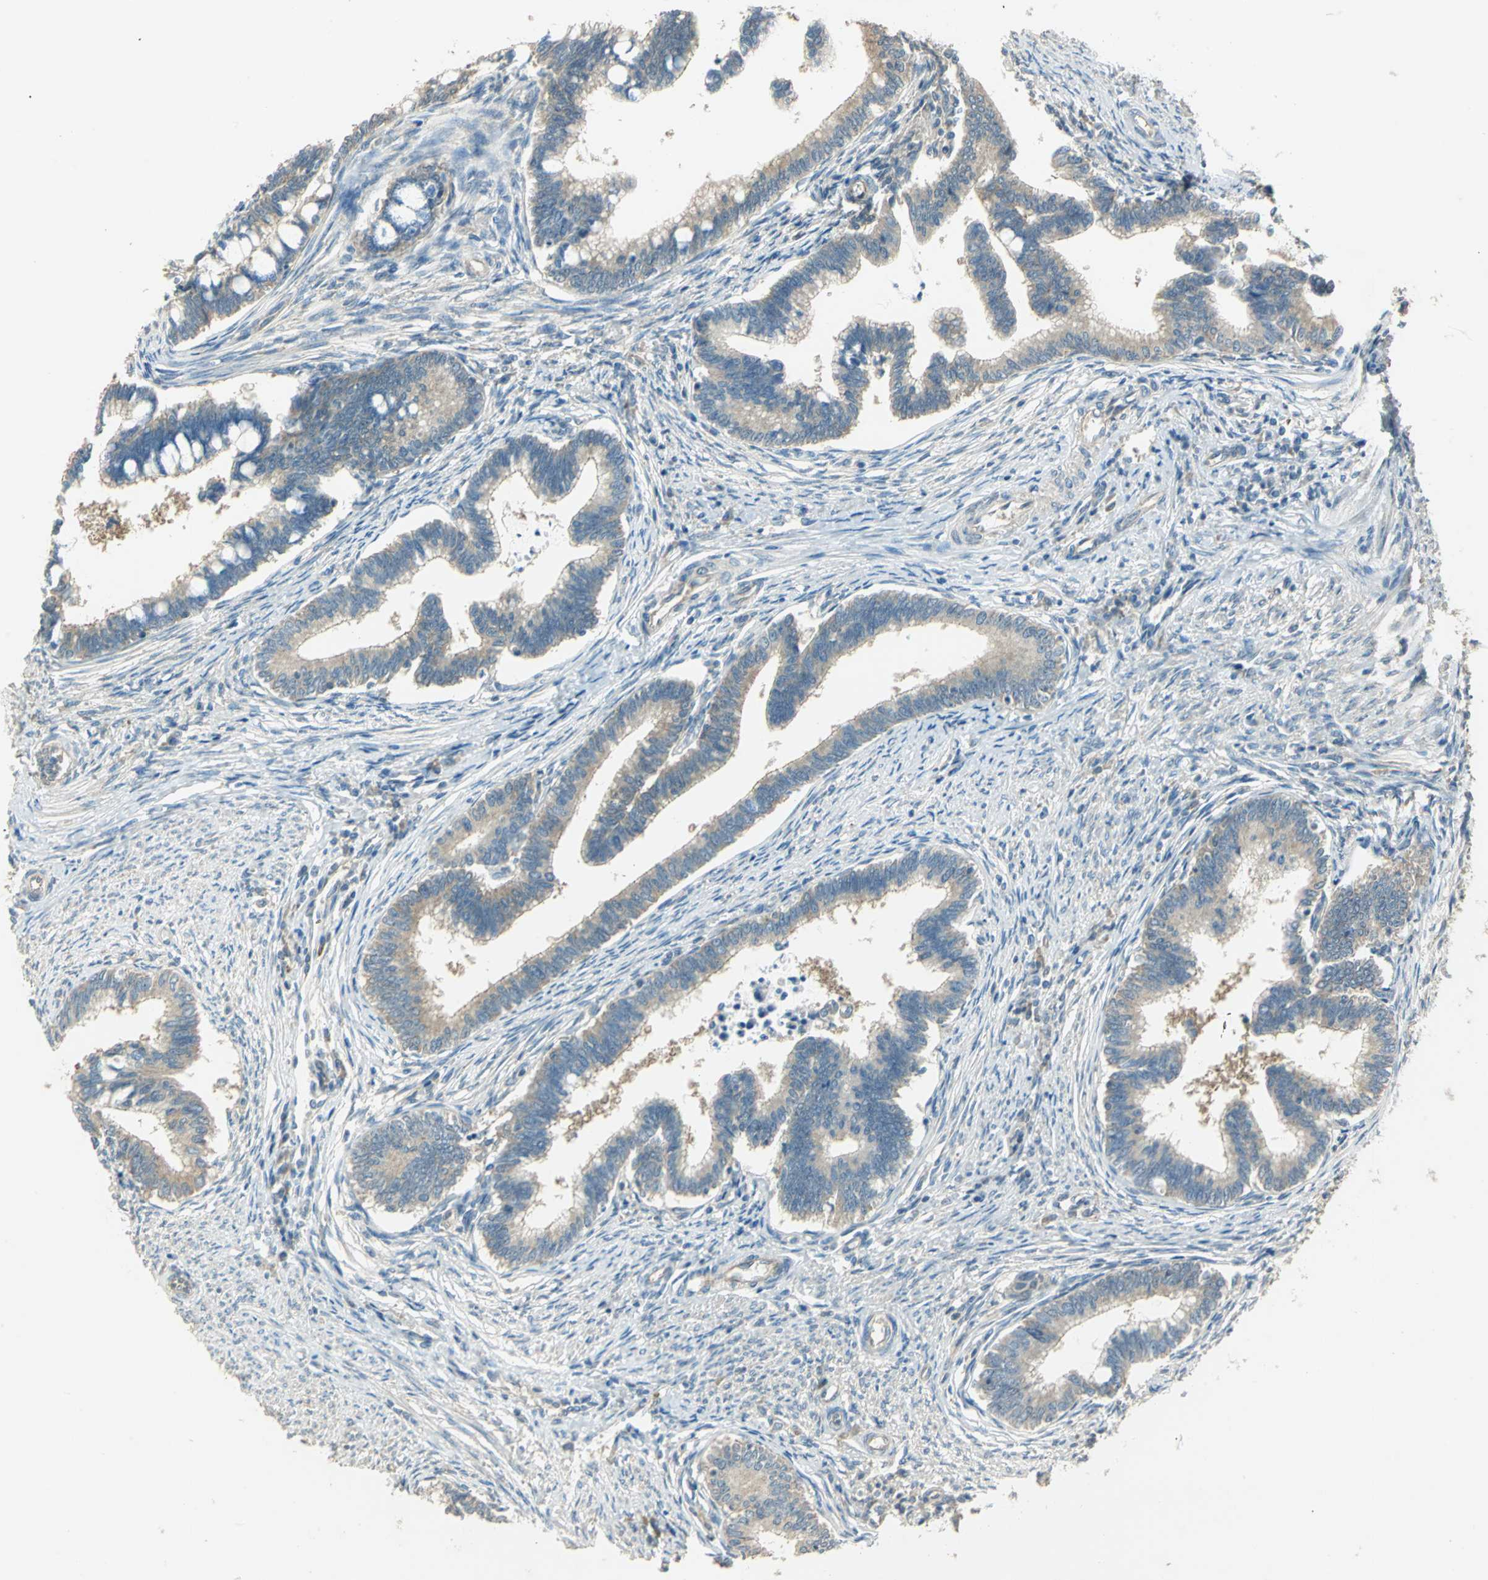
{"staining": {"intensity": "moderate", "quantity": ">75%", "location": "cytoplasmic/membranous"}, "tissue": "cervical cancer", "cell_type": "Tumor cells", "image_type": "cancer", "snomed": [{"axis": "morphology", "description": "Adenocarcinoma, NOS"}, {"axis": "topography", "description": "Cervix"}], "caption": "Adenocarcinoma (cervical) stained with a protein marker reveals moderate staining in tumor cells.", "gene": "SHC2", "patient": {"sex": "female", "age": 36}}